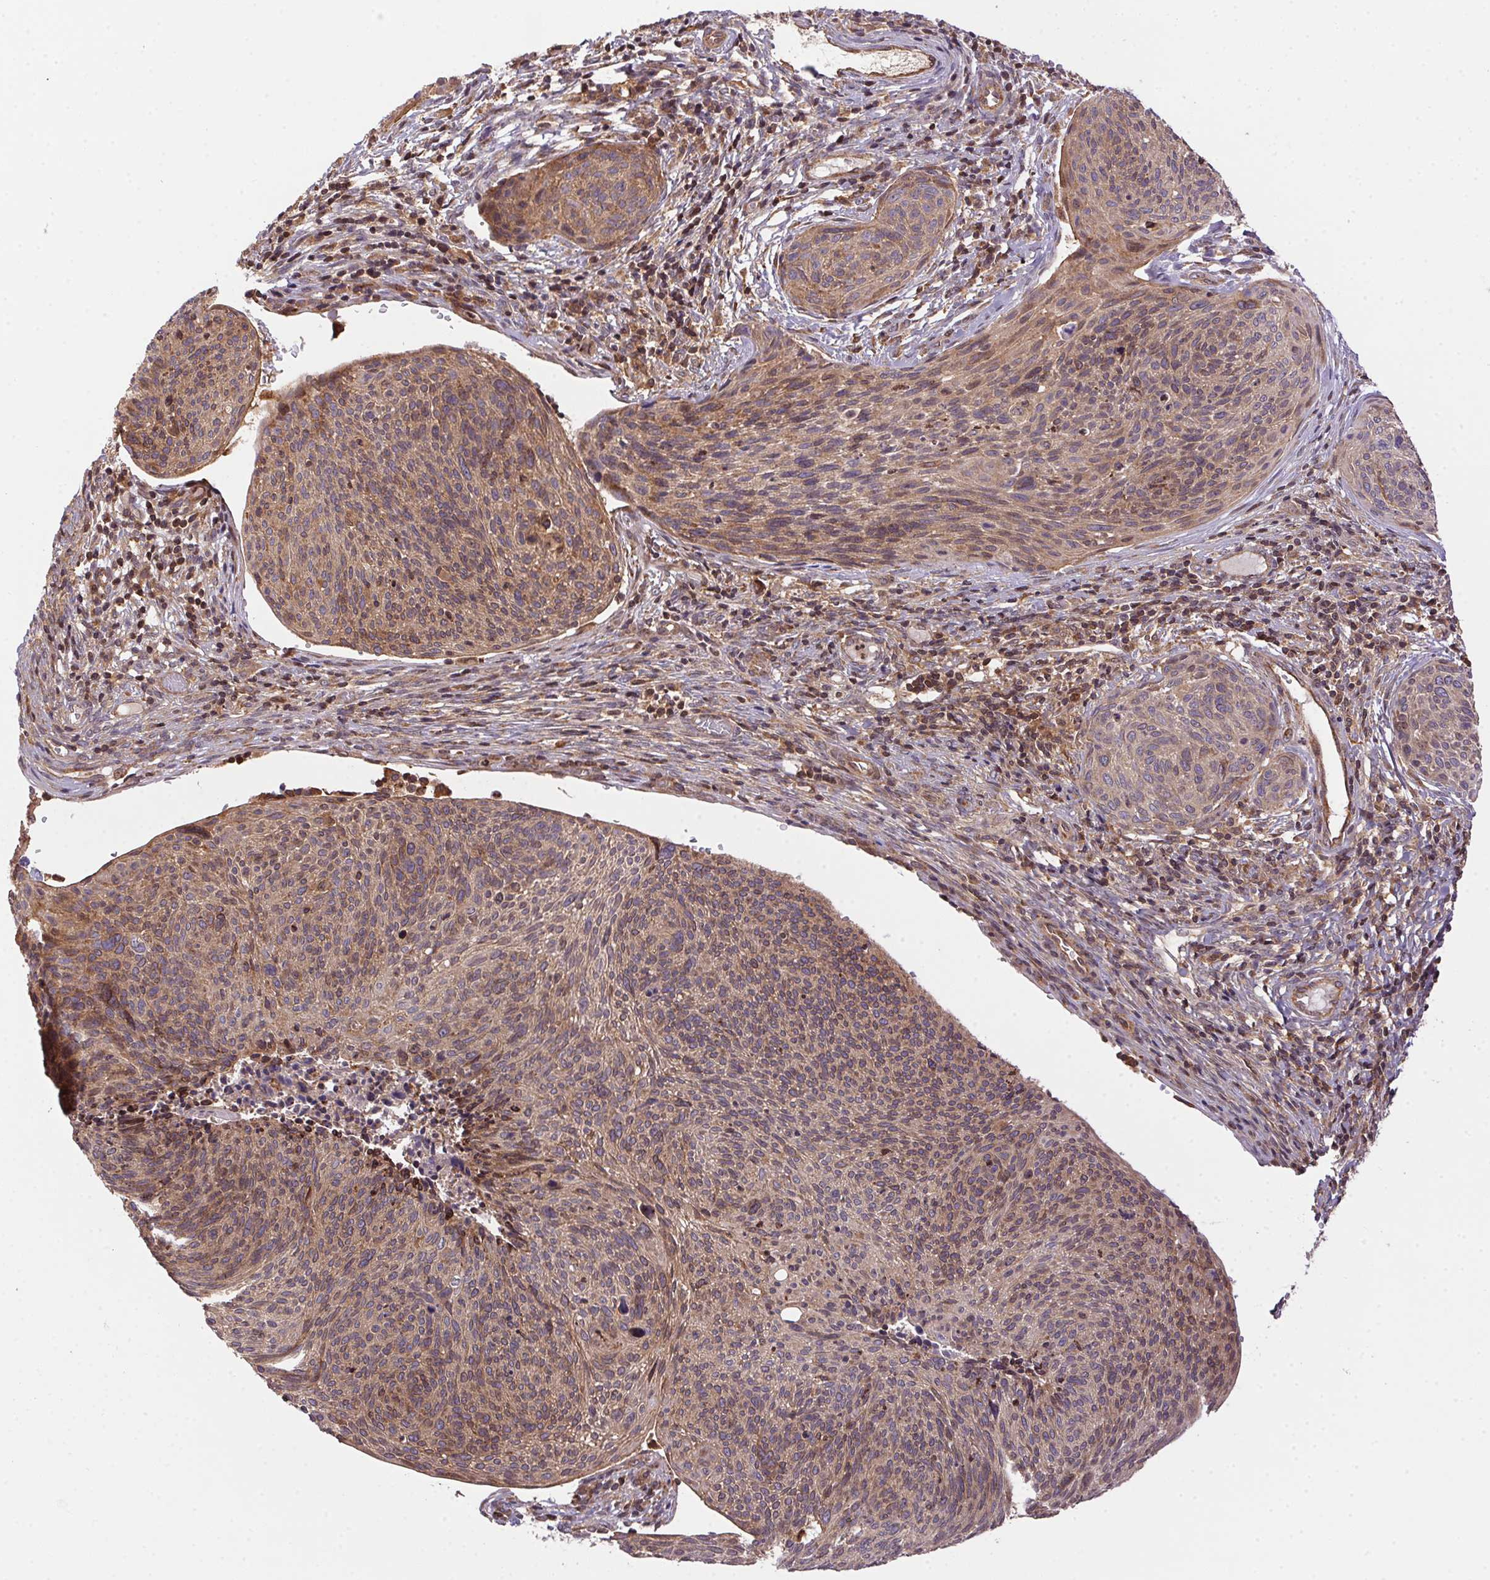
{"staining": {"intensity": "weak", "quantity": "25%-75%", "location": "cytoplasmic/membranous"}, "tissue": "breast cancer", "cell_type": "Tumor cells", "image_type": "cancer", "snomed": [{"axis": "morphology", "description": "Duct carcinoma"}, {"axis": "topography", "description": "Breast"}], "caption": "A micrograph showing weak cytoplasmic/membranous expression in approximately 25%-75% of tumor cells in breast infiltrating ductal carcinoma, as visualized by brown immunohistochemical staining.", "gene": "MEX3D", "patient": {"sex": "female", "age": 62}}